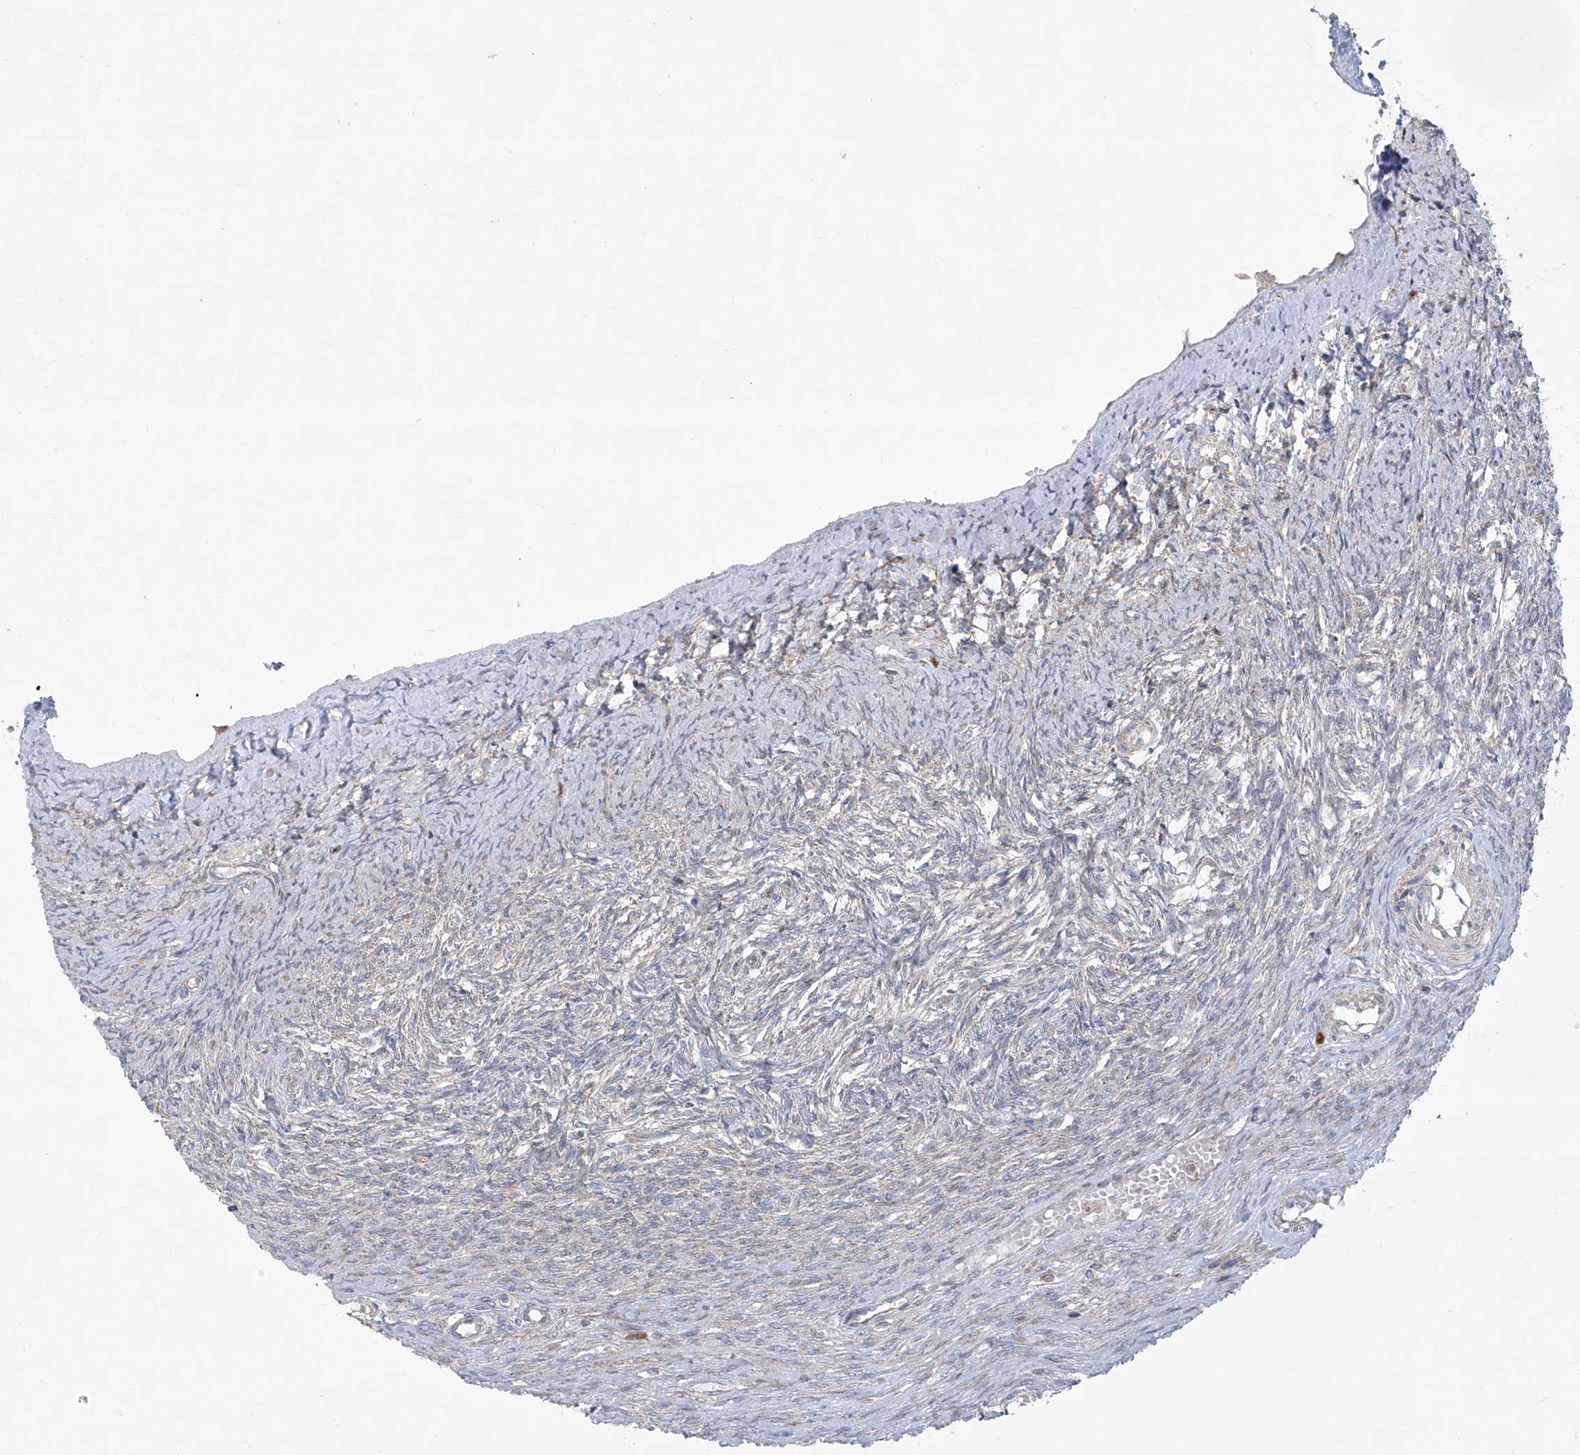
{"staining": {"intensity": "weak", "quantity": "25%-75%", "location": "cytoplasmic/membranous"}, "tissue": "ovary", "cell_type": "Follicle cells", "image_type": "normal", "snomed": [{"axis": "morphology", "description": "Adenocarcinoma, NOS"}, {"axis": "topography", "description": "Endometrium"}], "caption": "Weak cytoplasmic/membranous positivity is identified in approximately 25%-75% of follicle cells in normal ovary.", "gene": "KLC4", "patient": {"sex": "female", "age": 32}}